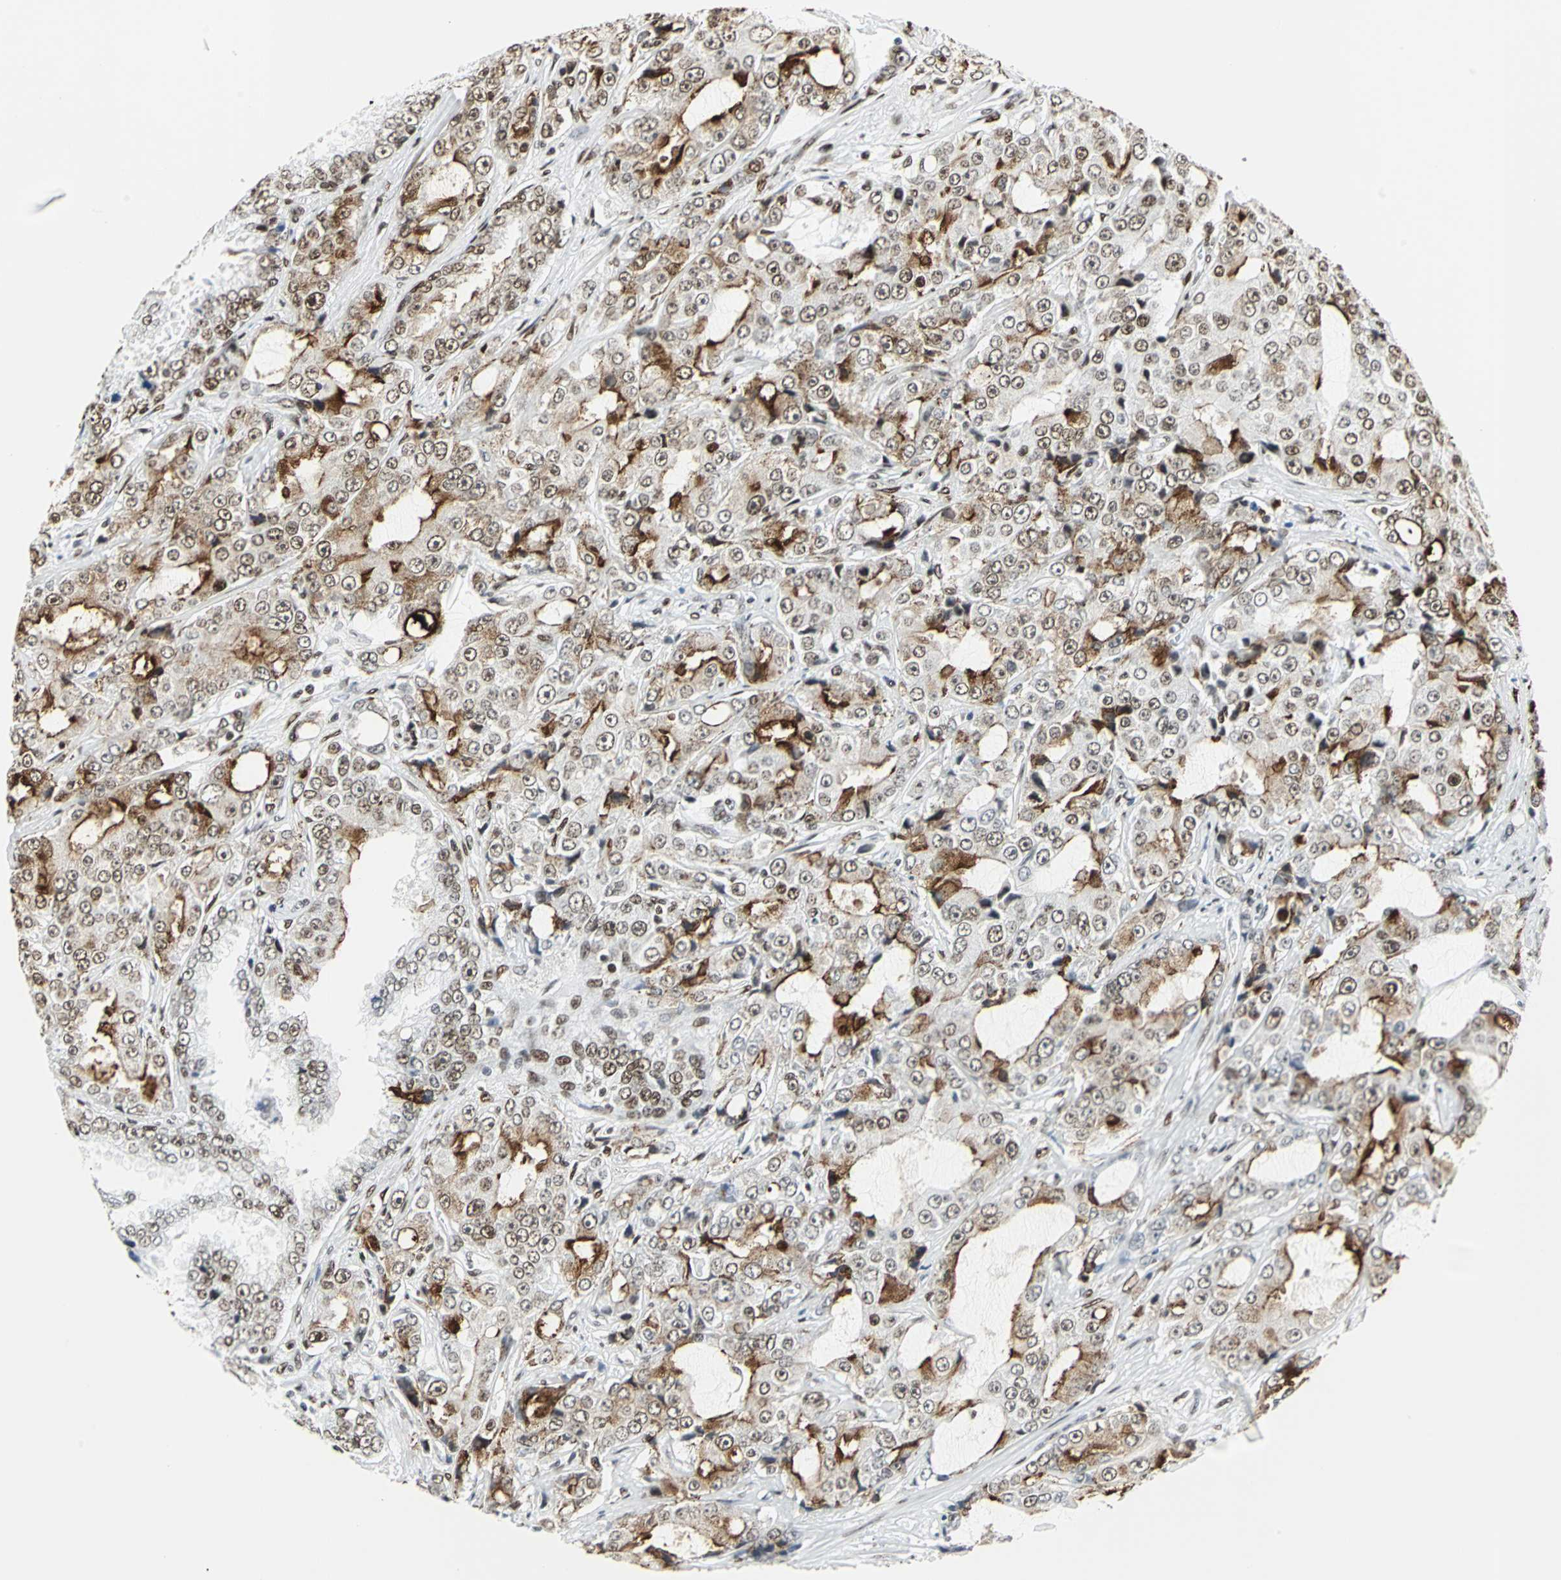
{"staining": {"intensity": "moderate", "quantity": "25%-75%", "location": "cytoplasmic/membranous,nuclear"}, "tissue": "prostate cancer", "cell_type": "Tumor cells", "image_type": "cancer", "snomed": [{"axis": "morphology", "description": "Adenocarcinoma, High grade"}, {"axis": "topography", "description": "Prostate"}], "caption": "Immunohistochemical staining of adenocarcinoma (high-grade) (prostate) demonstrates moderate cytoplasmic/membranous and nuclear protein positivity in approximately 25%-75% of tumor cells. Using DAB (3,3'-diaminobenzidine) (brown) and hematoxylin (blue) stains, captured at high magnification using brightfield microscopy.", "gene": "HDAC2", "patient": {"sex": "male", "age": 73}}